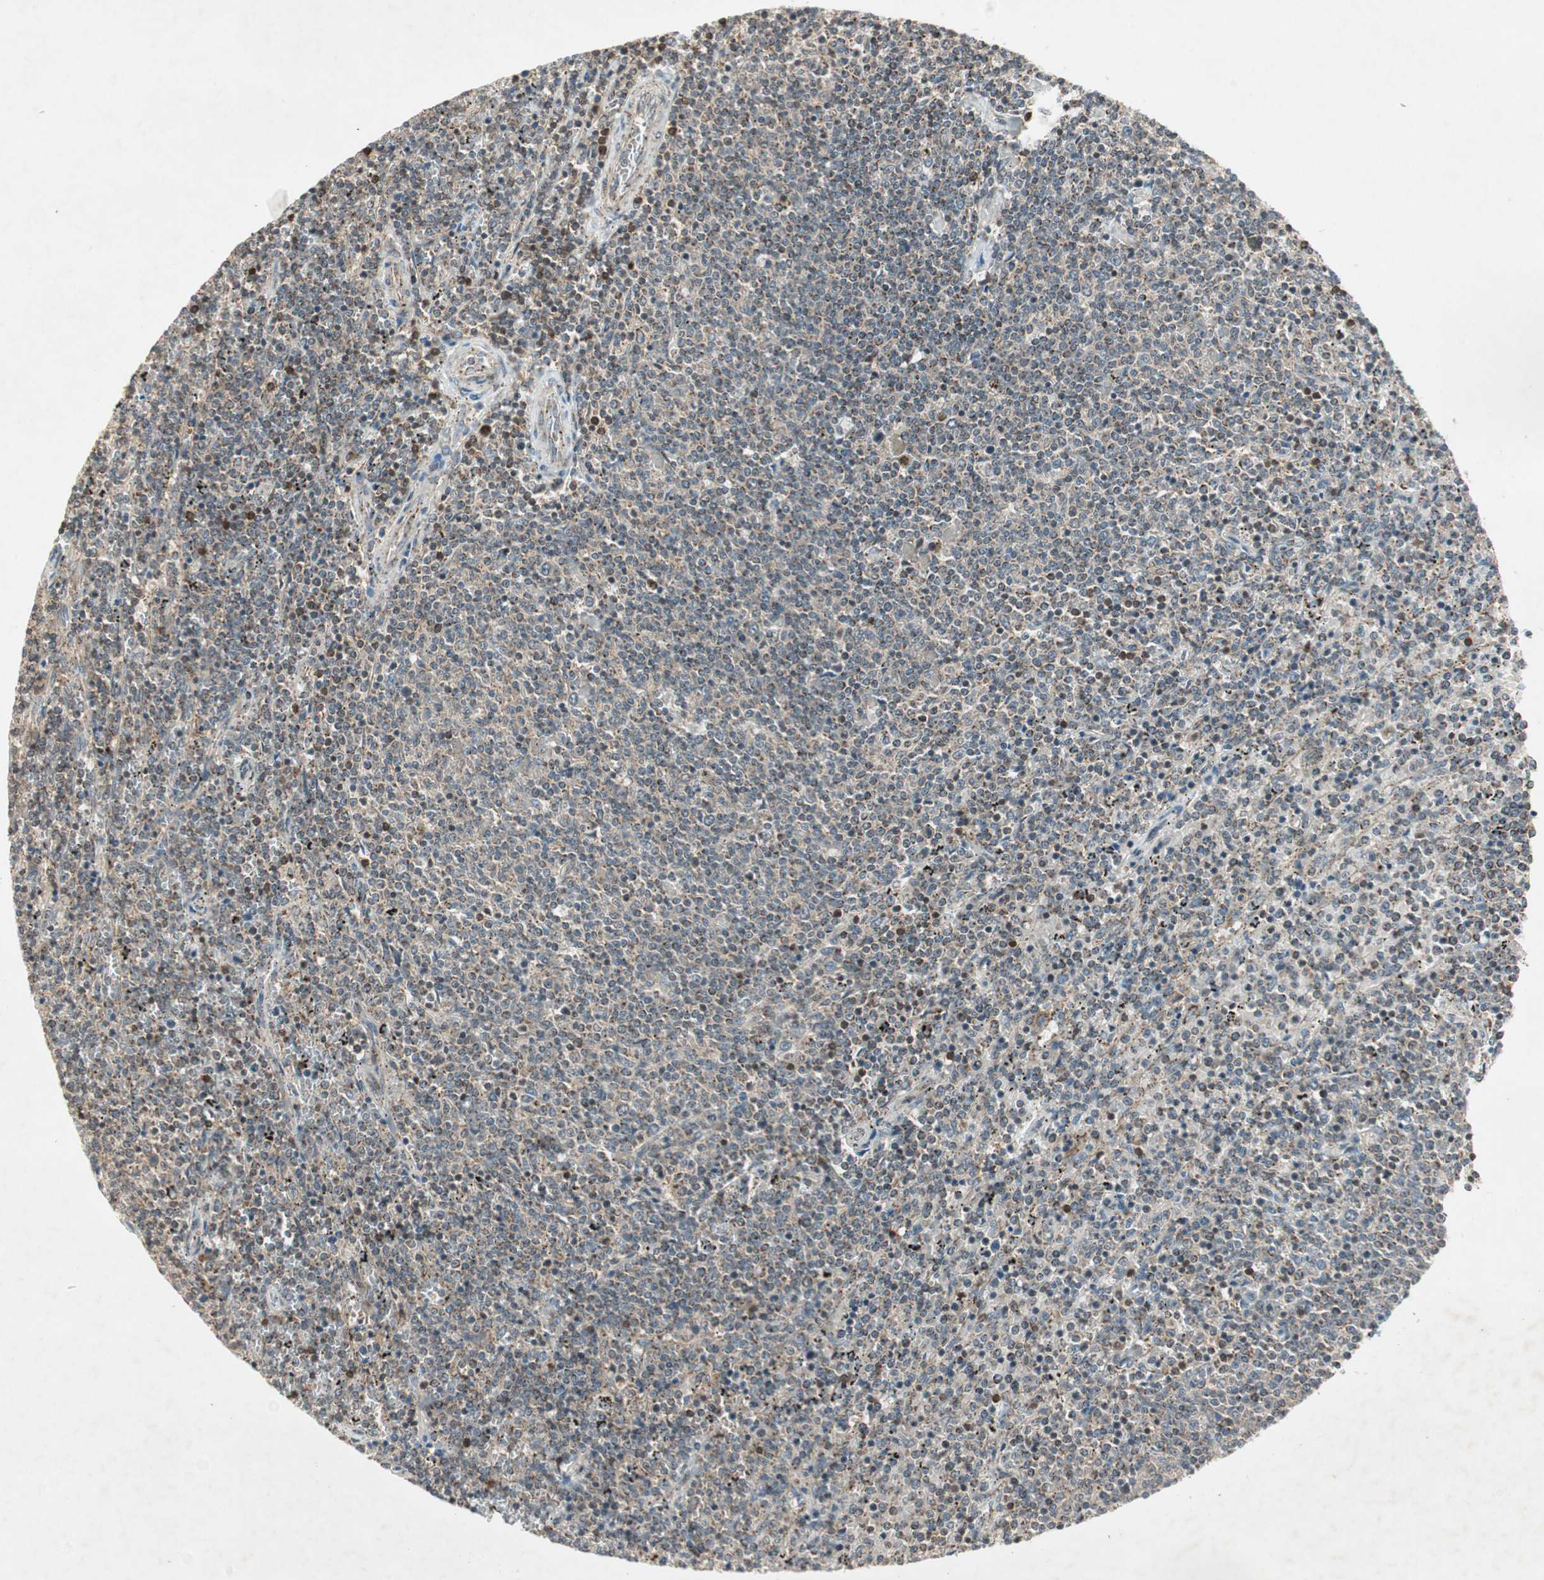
{"staining": {"intensity": "weak", "quantity": "25%-75%", "location": "cytoplasmic/membranous"}, "tissue": "lymphoma", "cell_type": "Tumor cells", "image_type": "cancer", "snomed": [{"axis": "morphology", "description": "Malignant lymphoma, non-Hodgkin's type, Low grade"}, {"axis": "topography", "description": "Spleen"}], "caption": "Immunohistochemistry (IHC) (DAB) staining of human low-grade malignant lymphoma, non-Hodgkin's type shows weak cytoplasmic/membranous protein positivity in about 25%-75% of tumor cells.", "gene": "USP2", "patient": {"sex": "female", "age": 50}}